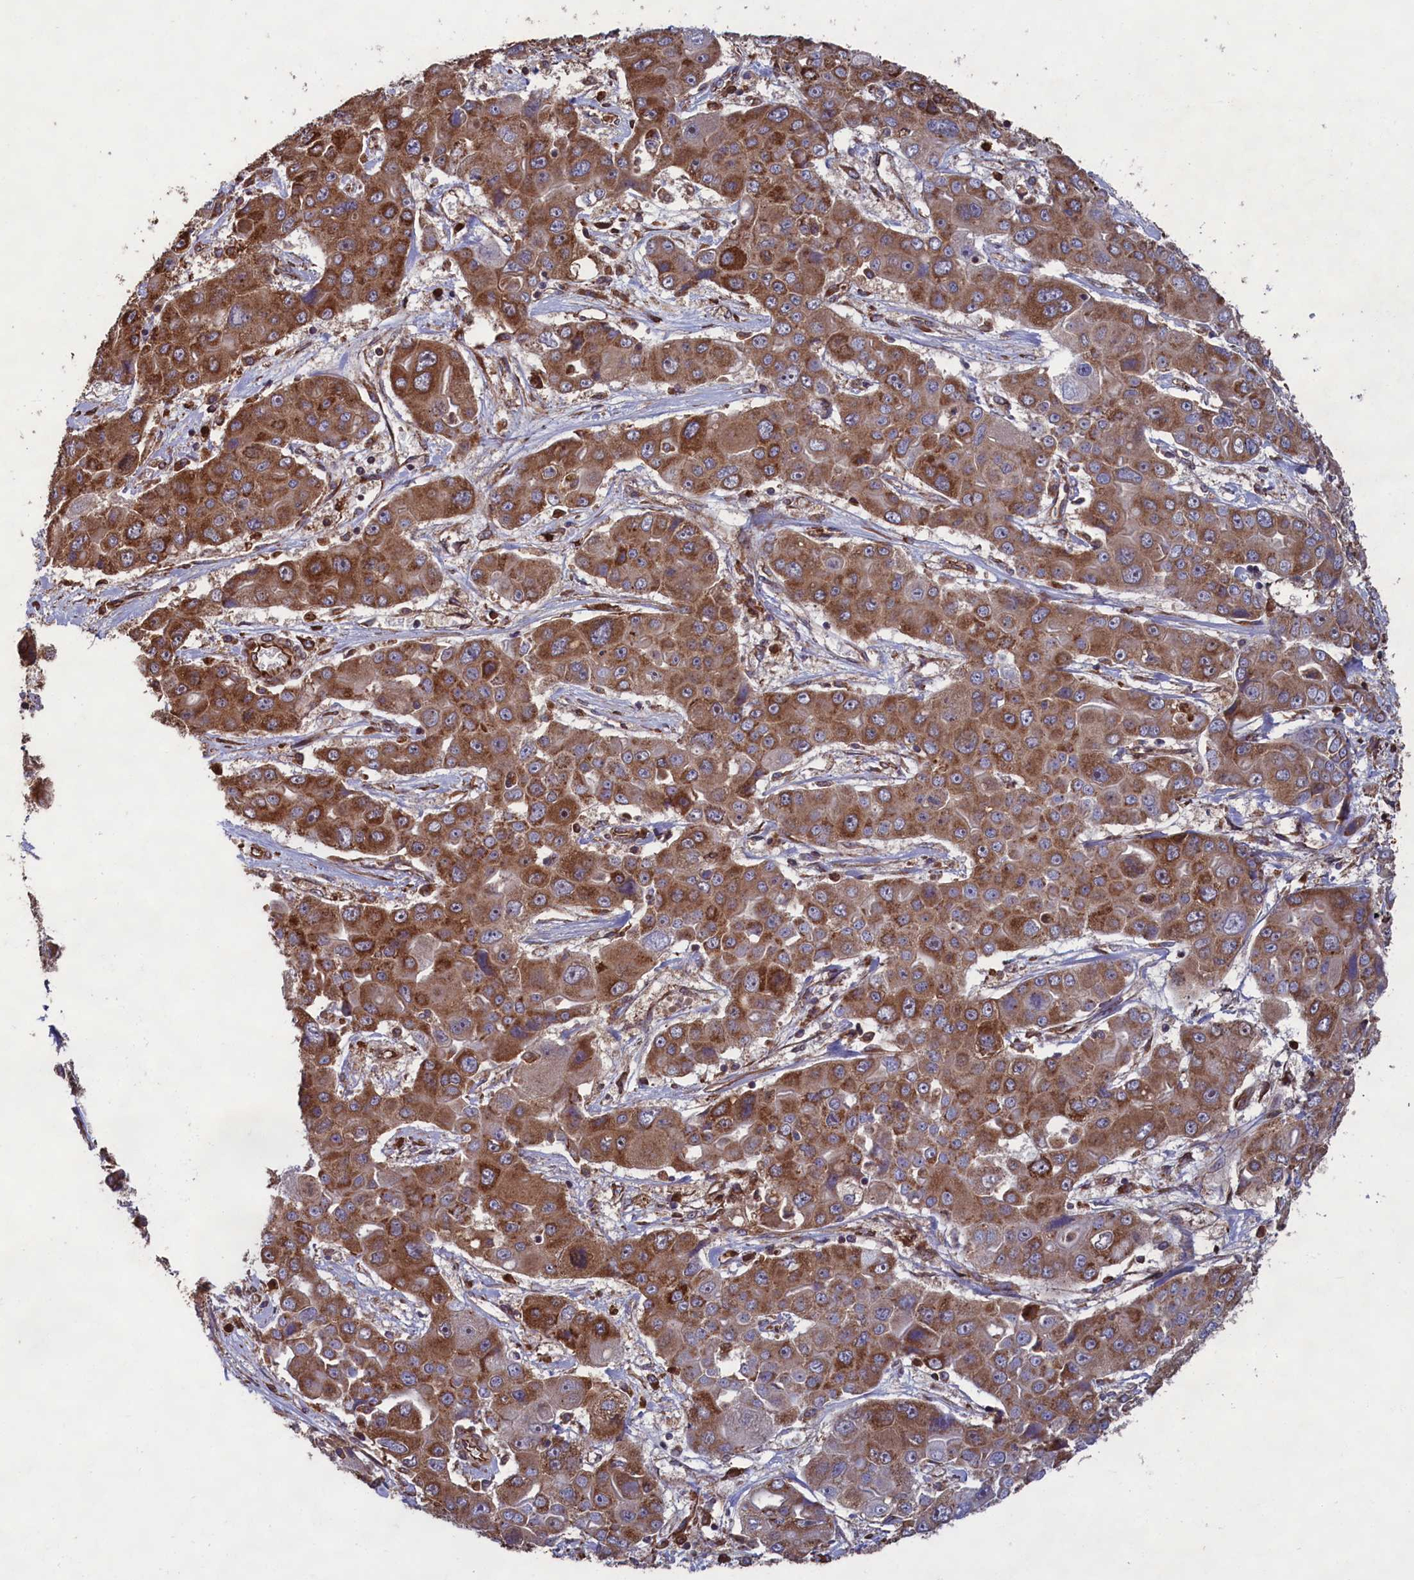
{"staining": {"intensity": "moderate", "quantity": ">75%", "location": "cytoplasmic/membranous"}, "tissue": "liver cancer", "cell_type": "Tumor cells", "image_type": "cancer", "snomed": [{"axis": "morphology", "description": "Cholangiocarcinoma"}, {"axis": "topography", "description": "Liver"}], "caption": "Liver cancer (cholangiocarcinoma) stained for a protein (brown) exhibits moderate cytoplasmic/membranous positive expression in approximately >75% of tumor cells.", "gene": "CCDC124", "patient": {"sex": "male", "age": 67}}